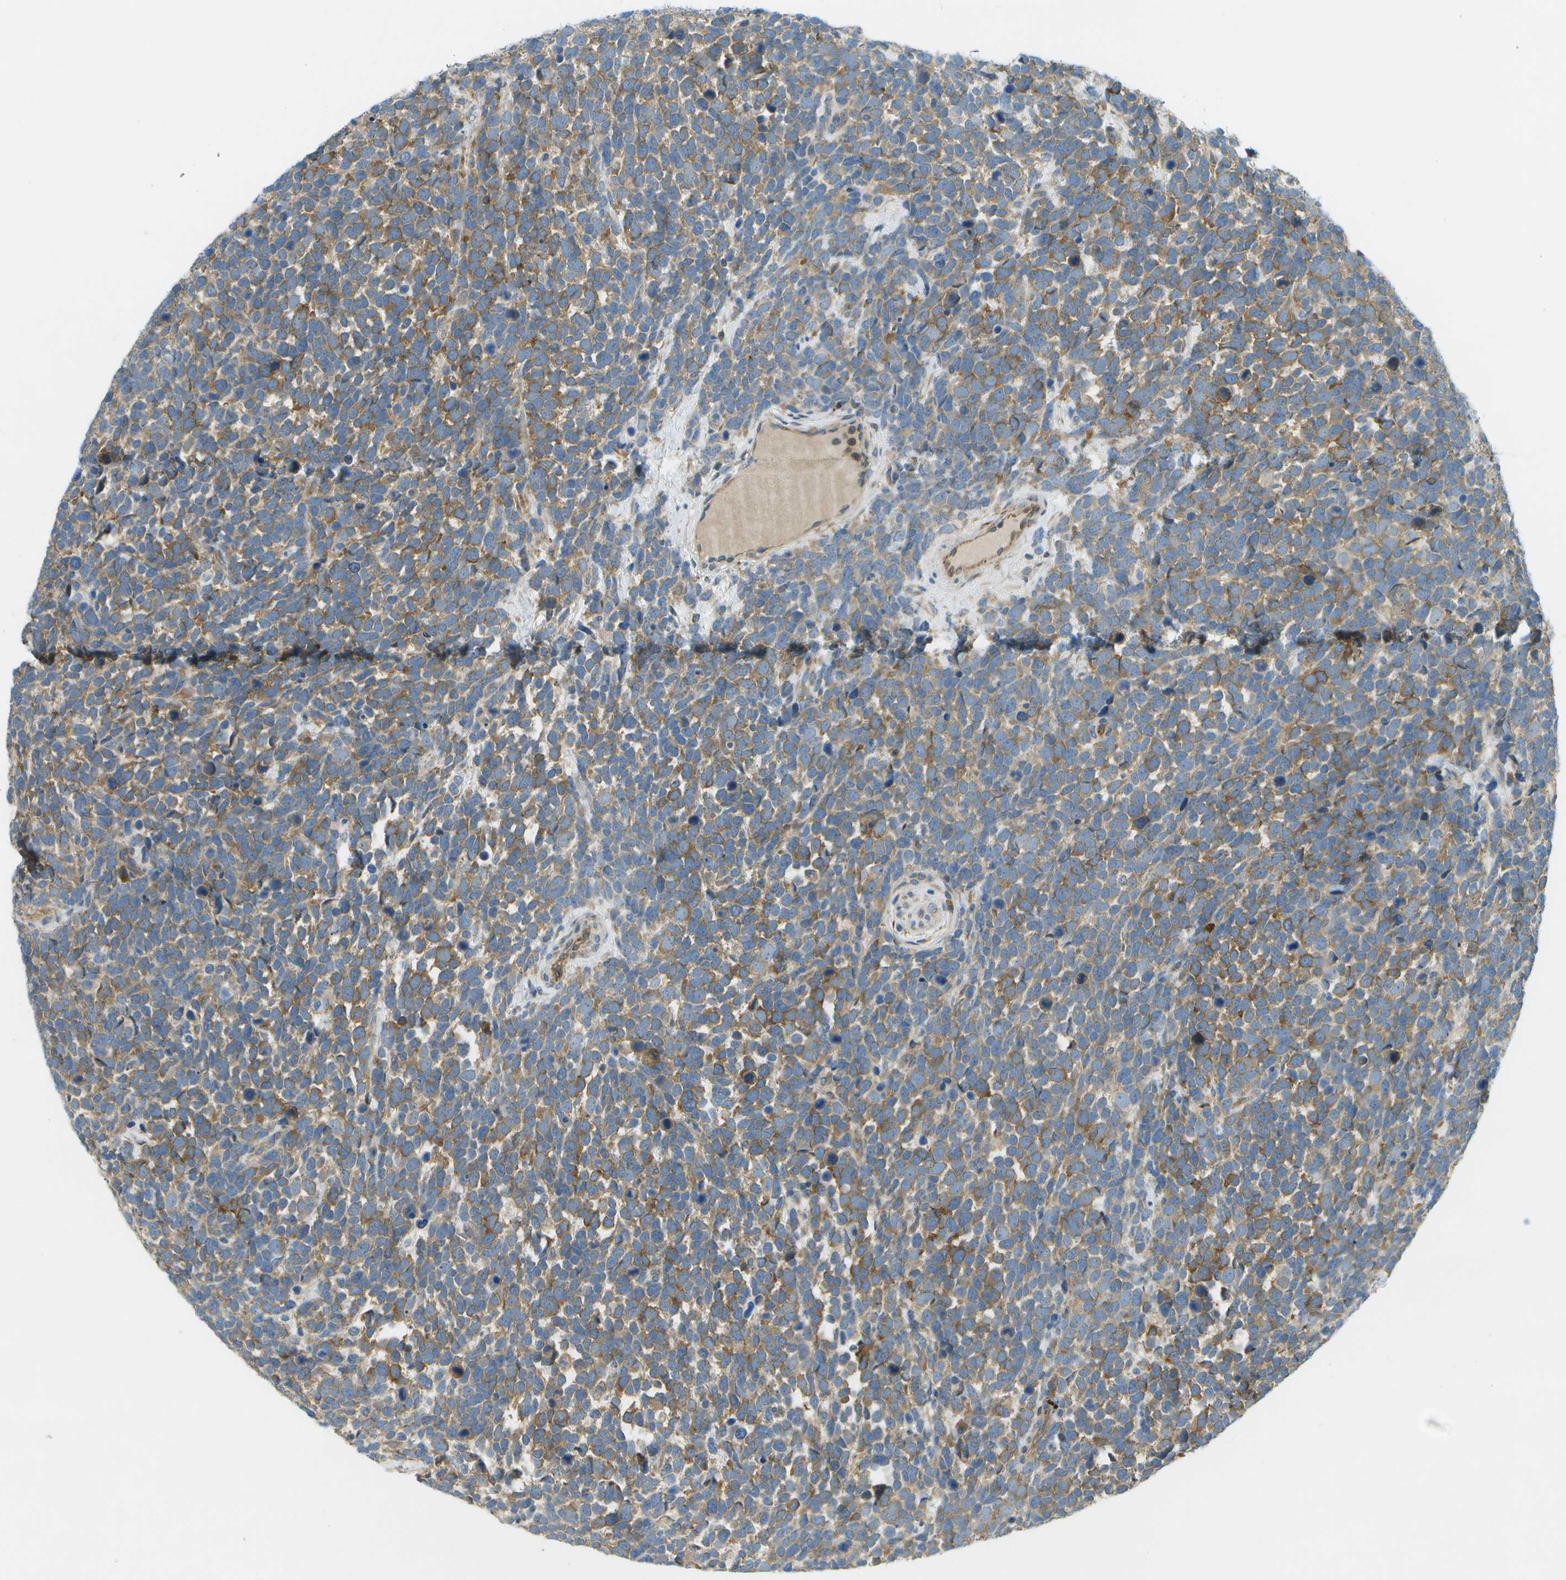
{"staining": {"intensity": "moderate", "quantity": "25%-75%", "location": "cytoplasmic/membranous"}, "tissue": "urothelial cancer", "cell_type": "Tumor cells", "image_type": "cancer", "snomed": [{"axis": "morphology", "description": "Urothelial carcinoma, High grade"}, {"axis": "topography", "description": "Urinary bladder"}], "caption": "A micrograph of urothelial carcinoma (high-grade) stained for a protein reveals moderate cytoplasmic/membranous brown staining in tumor cells.", "gene": "WNK2", "patient": {"sex": "female", "age": 82}}